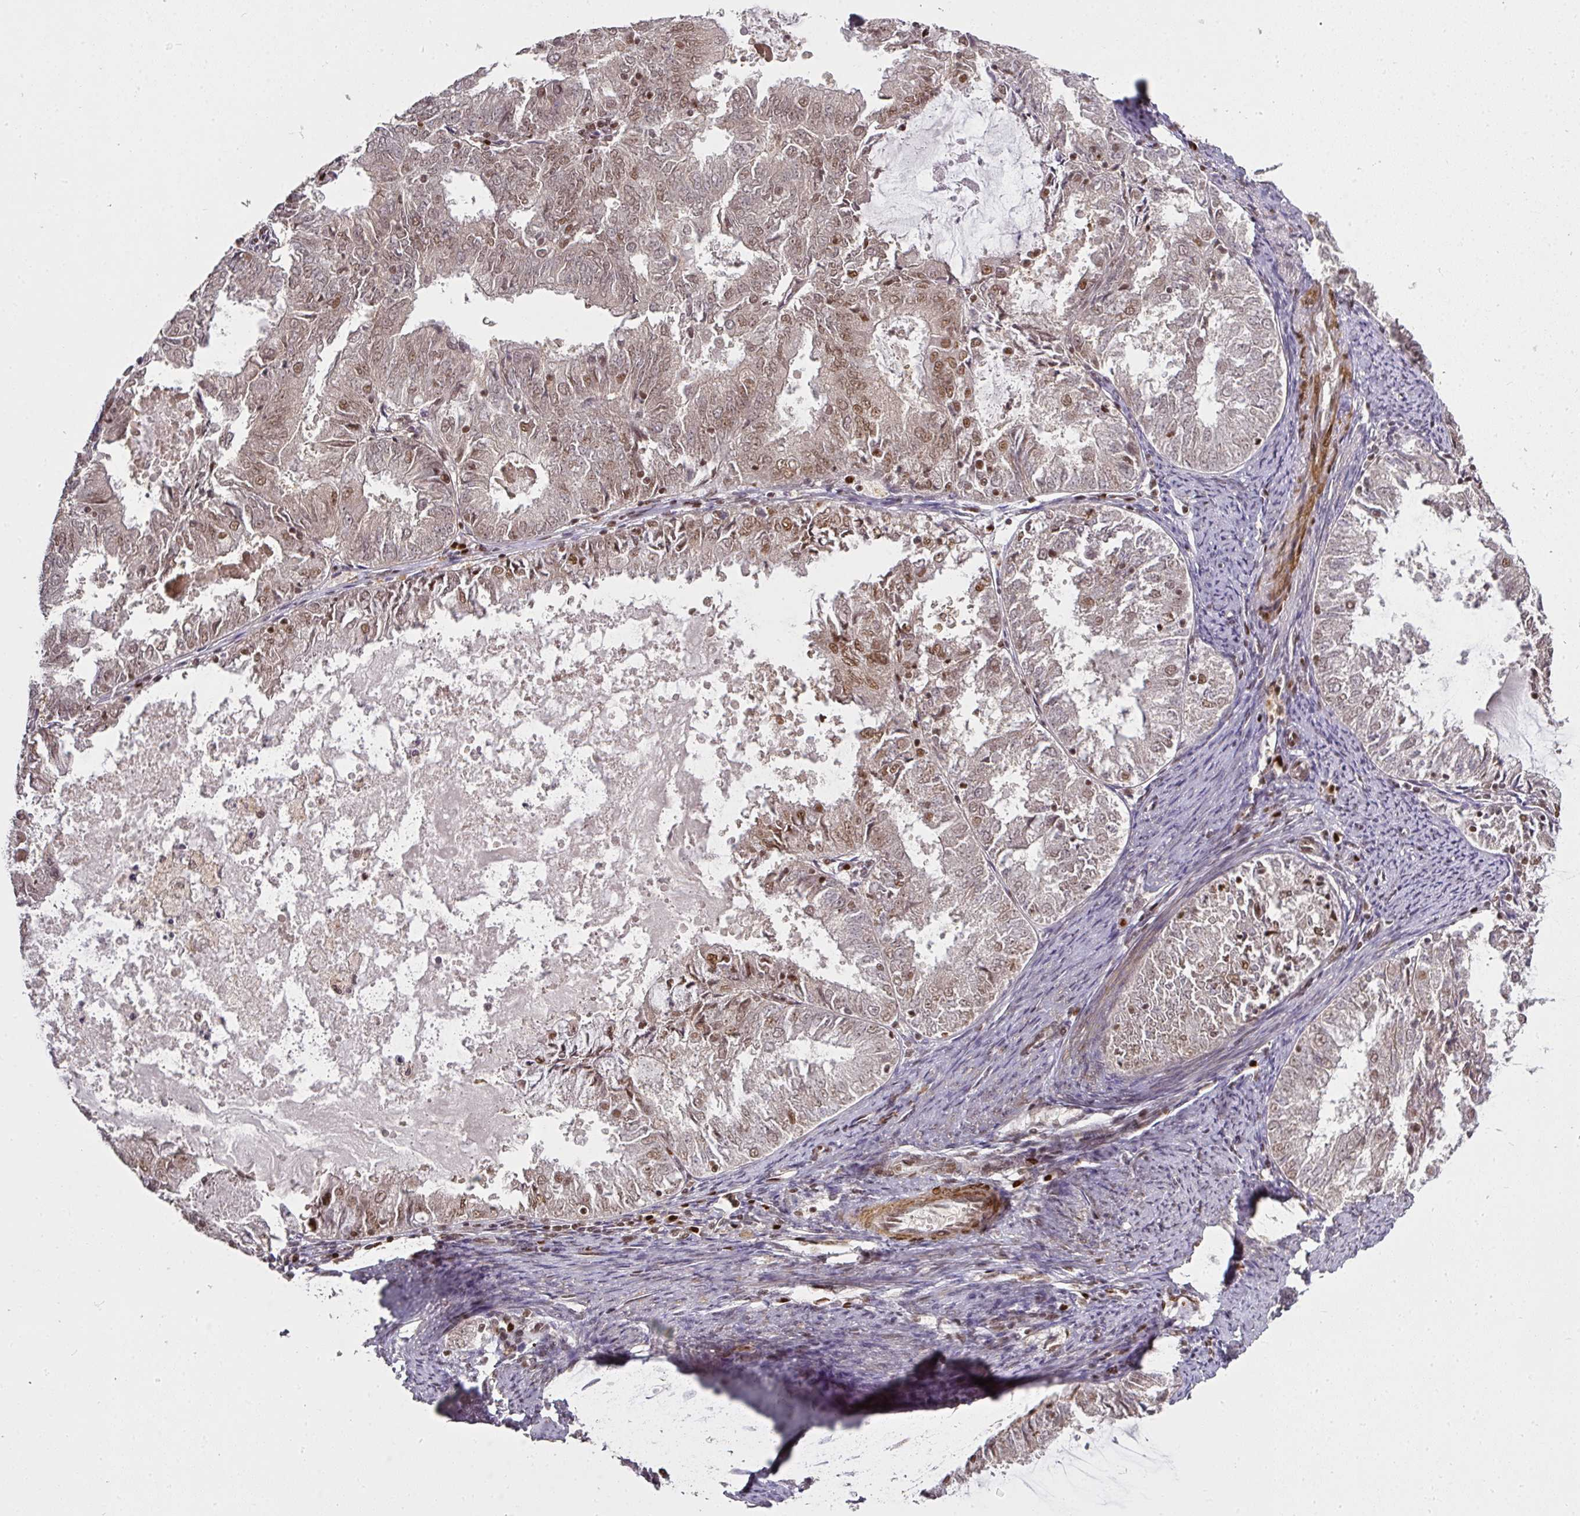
{"staining": {"intensity": "moderate", "quantity": "25%-75%", "location": "nuclear"}, "tissue": "endometrial cancer", "cell_type": "Tumor cells", "image_type": "cancer", "snomed": [{"axis": "morphology", "description": "Adenocarcinoma, NOS"}, {"axis": "topography", "description": "Endometrium"}], "caption": "Protein staining reveals moderate nuclear positivity in about 25%-75% of tumor cells in endometrial adenocarcinoma.", "gene": "GPRIN2", "patient": {"sex": "female", "age": 57}}